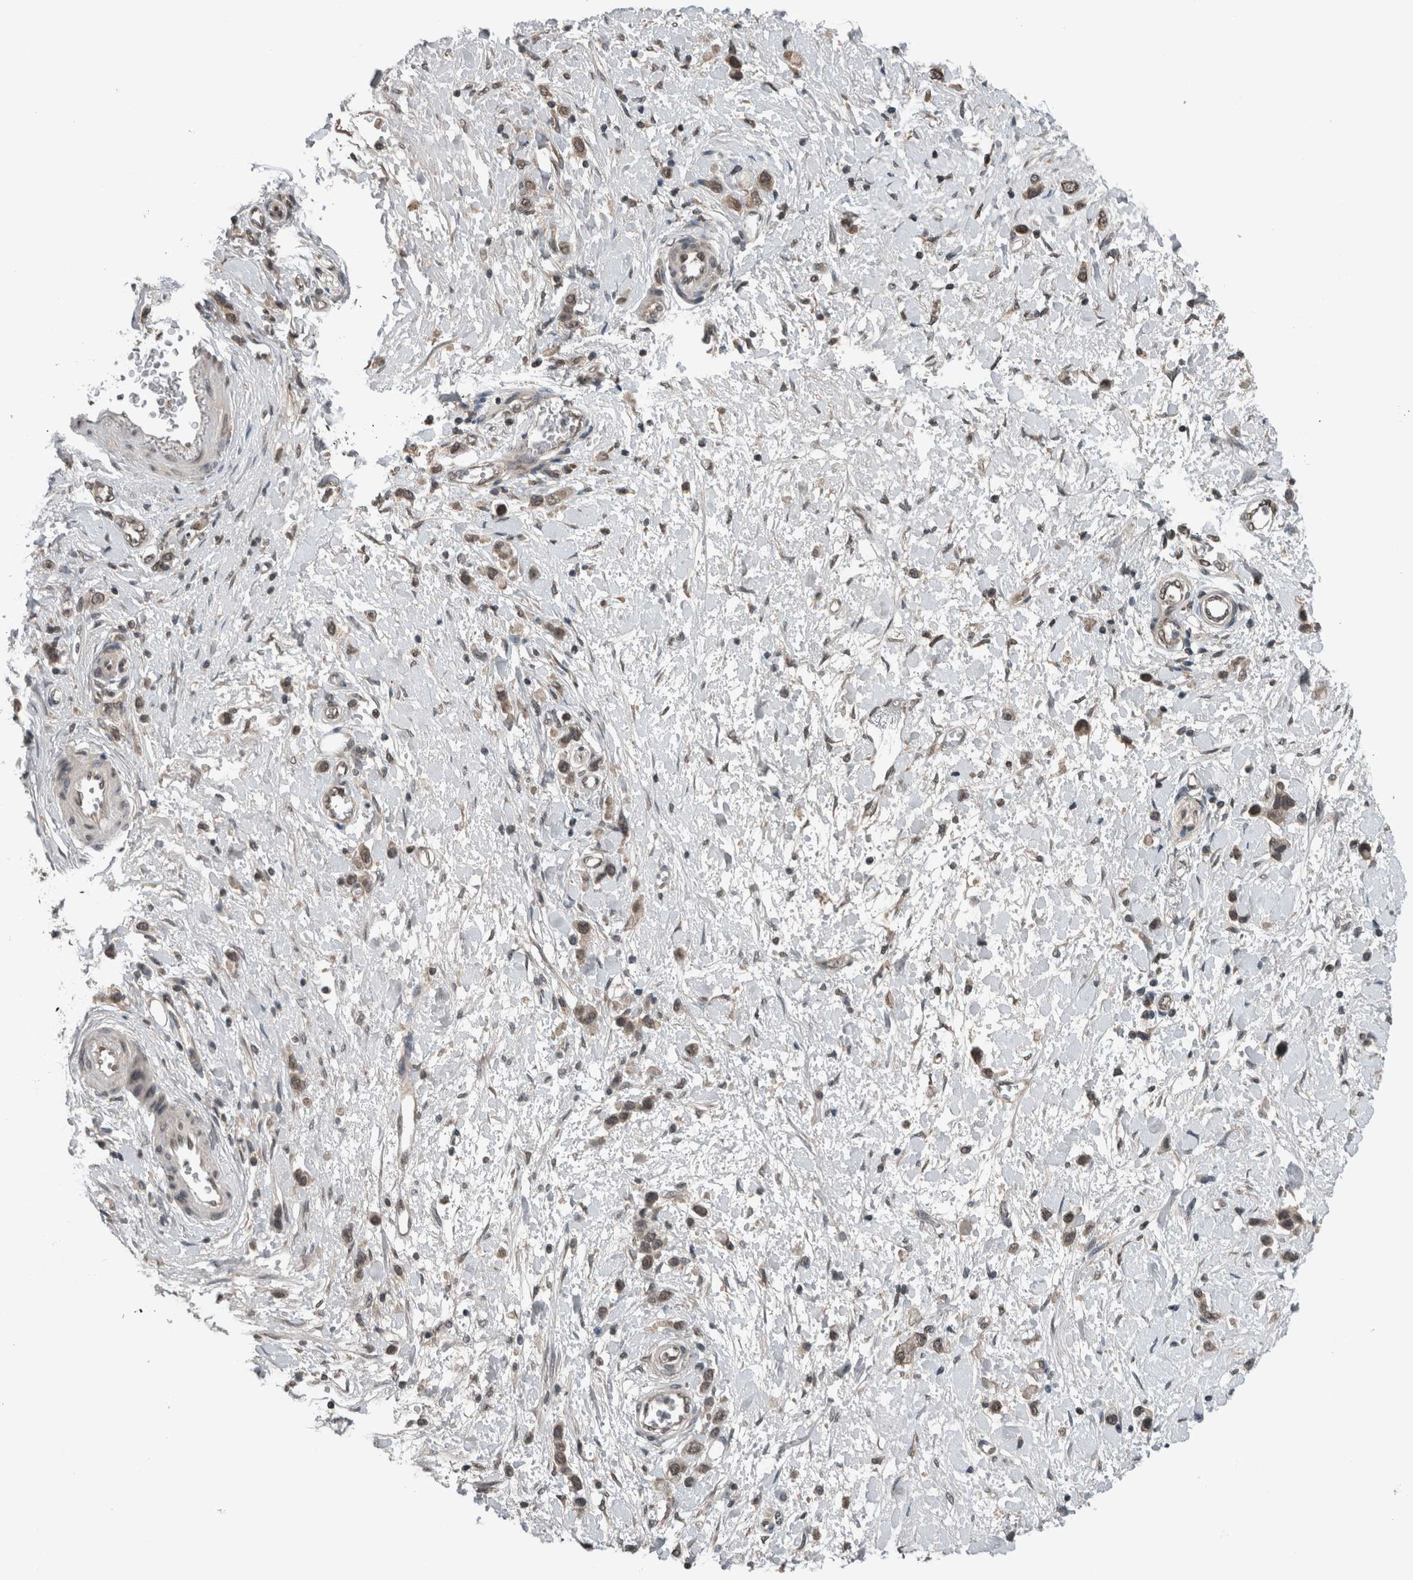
{"staining": {"intensity": "weak", "quantity": ">75%", "location": "cytoplasmic/membranous,nuclear"}, "tissue": "stomach cancer", "cell_type": "Tumor cells", "image_type": "cancer", "snomed": [{"axis": "morphology", "description": "Adenocarcinoma, NOS"}, {"axis": "topography", "description": "Stomach"}], "caption": "This photomicrograph reveals adenocarcinoma (stomach) stained with immunohistochemistry (IHC) to label a protein in brown. The cytoplasmic/membranous and nuclear of tumor cells show weak positivity for the protein. Nuclei are counter-stained blue.", "gene": "SPAG7", "patient": {"sex": "female", "age": 65}}